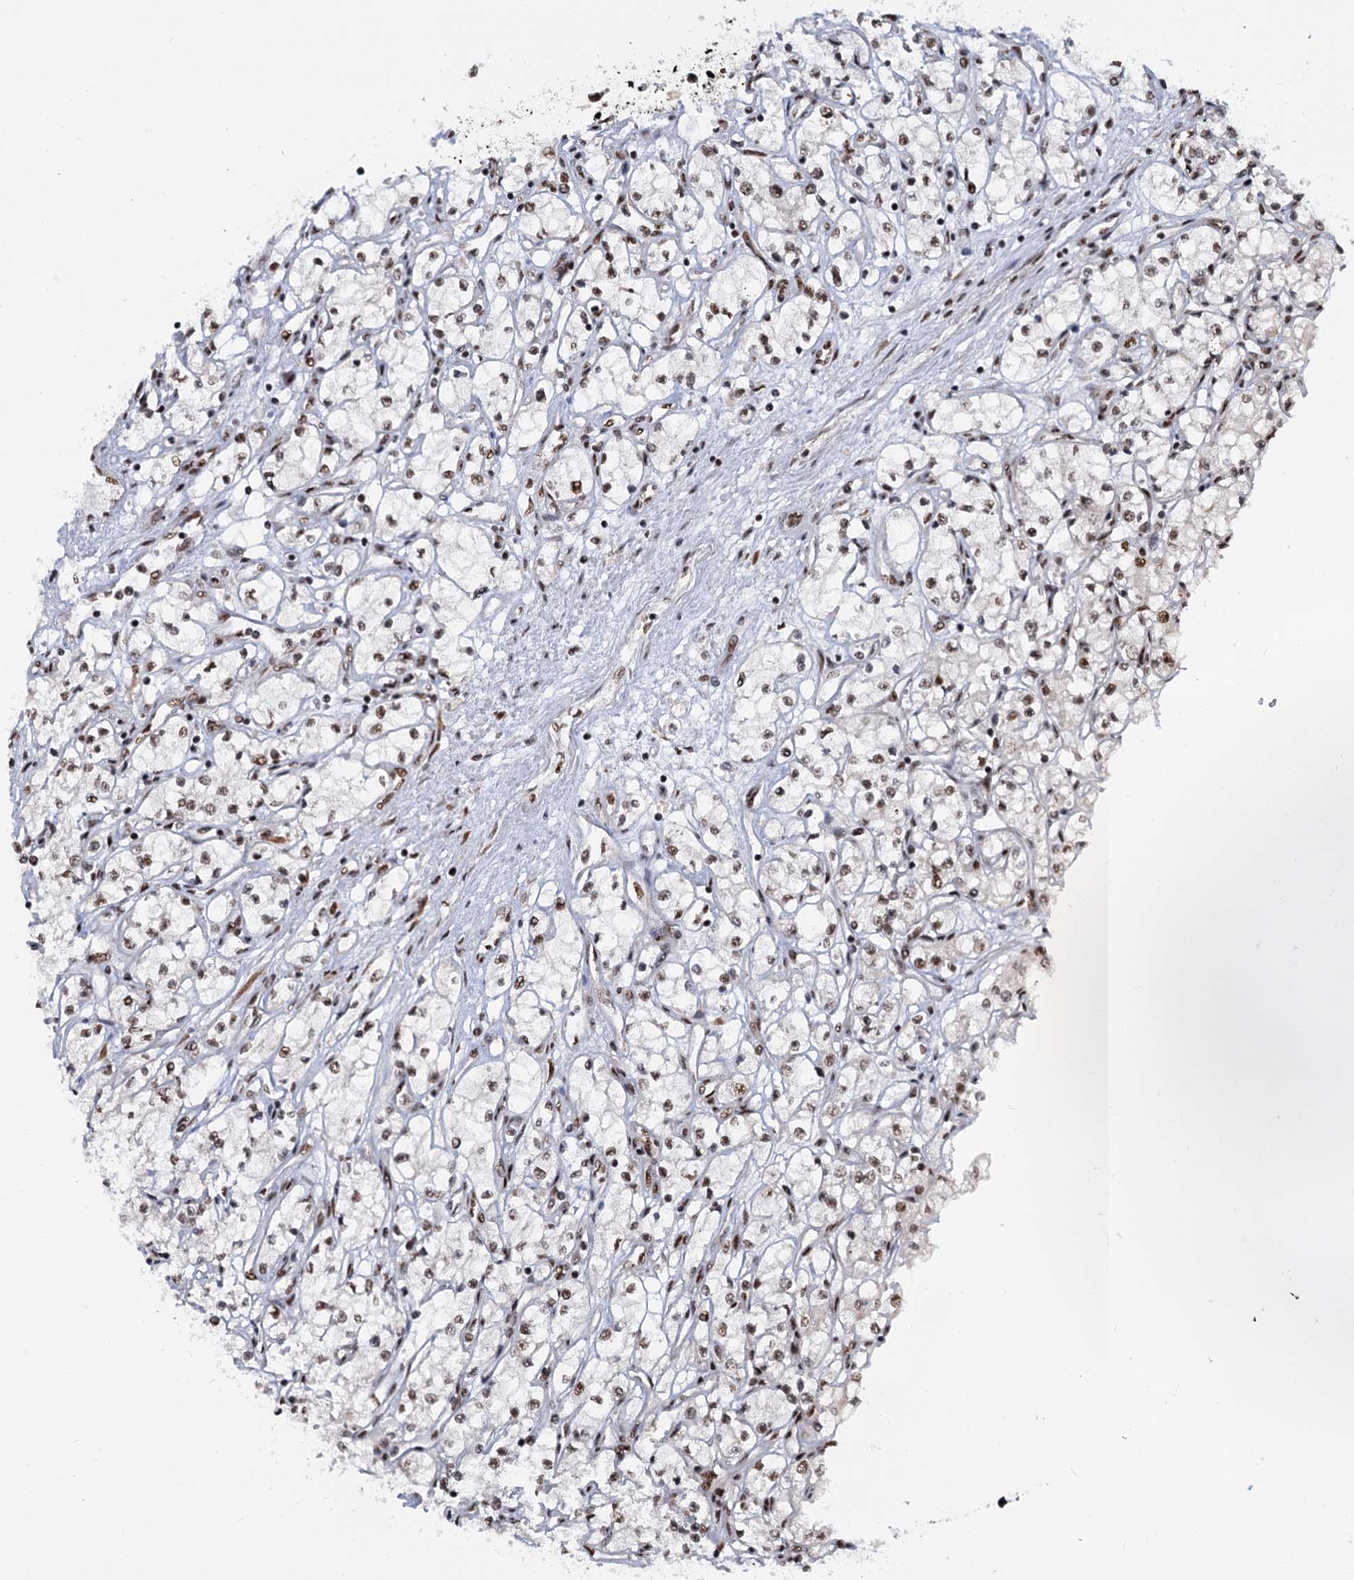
{"staining": {"intensity": "moderate", "quantity": ">75%", "location": "nuclear"}, "tissue": "renal cancer", "cell_type": "Tumor cells", "image_type": "cancer", "snomed": [{"axis": "morphology", "description": "Adenocarcinoma, NOS"}, {"axis": "topography", "description": "Kidney"}], "caption": "DAB immunohistochemical staining of human adenocarcinoma (renal) exhibits moderate nuclear protein positivity in about >75% of tumor cells. The staining was performed using DAB to visualize the protein expression in brown, while the nuclei were stained in blue with hematoxylin (Magnification: 20x).", "gene": "WBP4", "patient": {"sex": "male", "age": 59}}